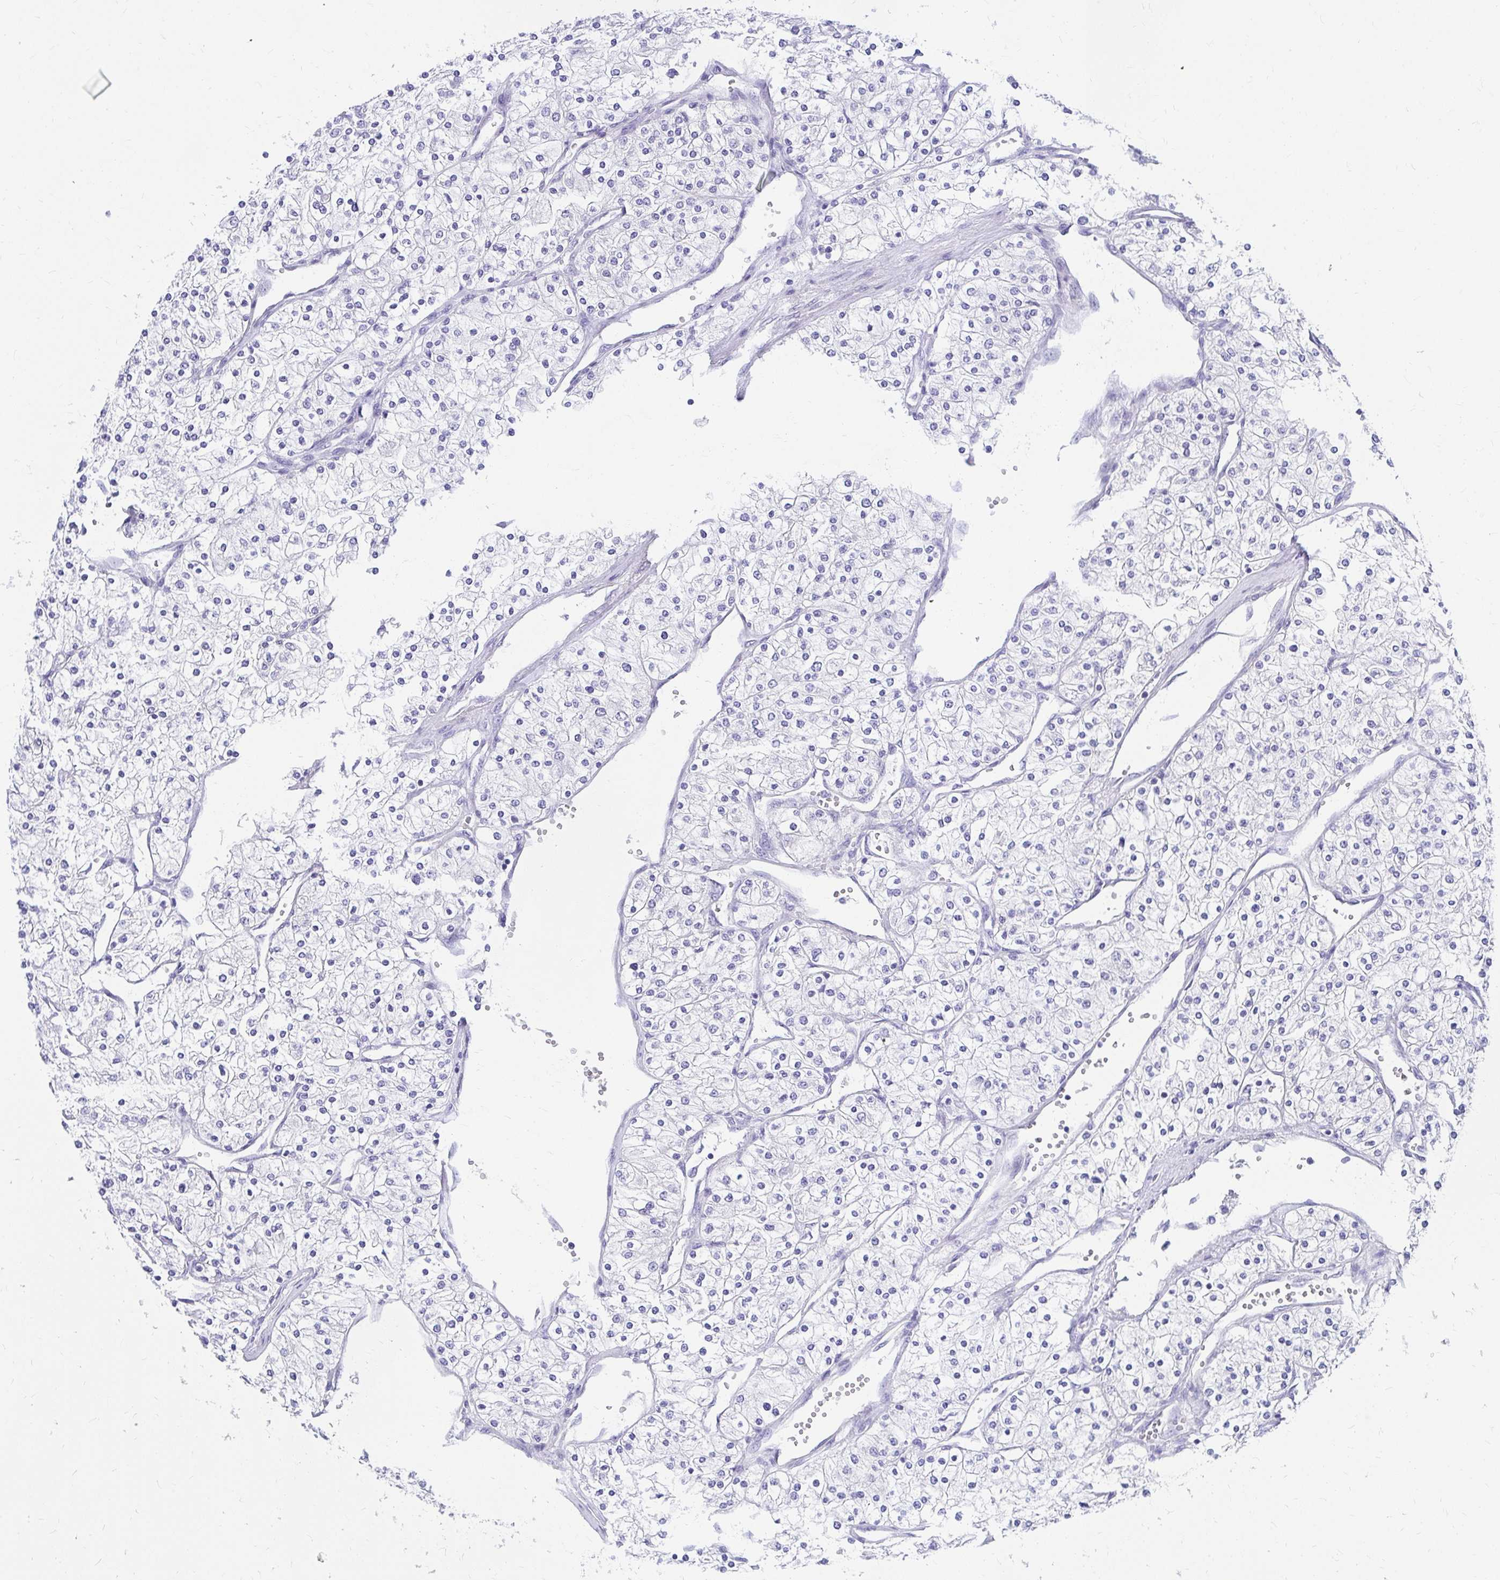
{"staining": {"intensity": "negative", "quantity": "none", "location": "none"}, "tissue": "renal cancer", "cell_type": "Tumor cells", "image_type": "cancer", "snomed": [{"axis": "morphology", "description": "Adenocarcinoma, NOS"}, {"axis": "topography", "description": "Kidney"}], "caption": "The histopathology image shows no staining of tumor cells in renal cancer.", "gene": "C19orf81", "patient": {"sex": "male", "age": 80}}